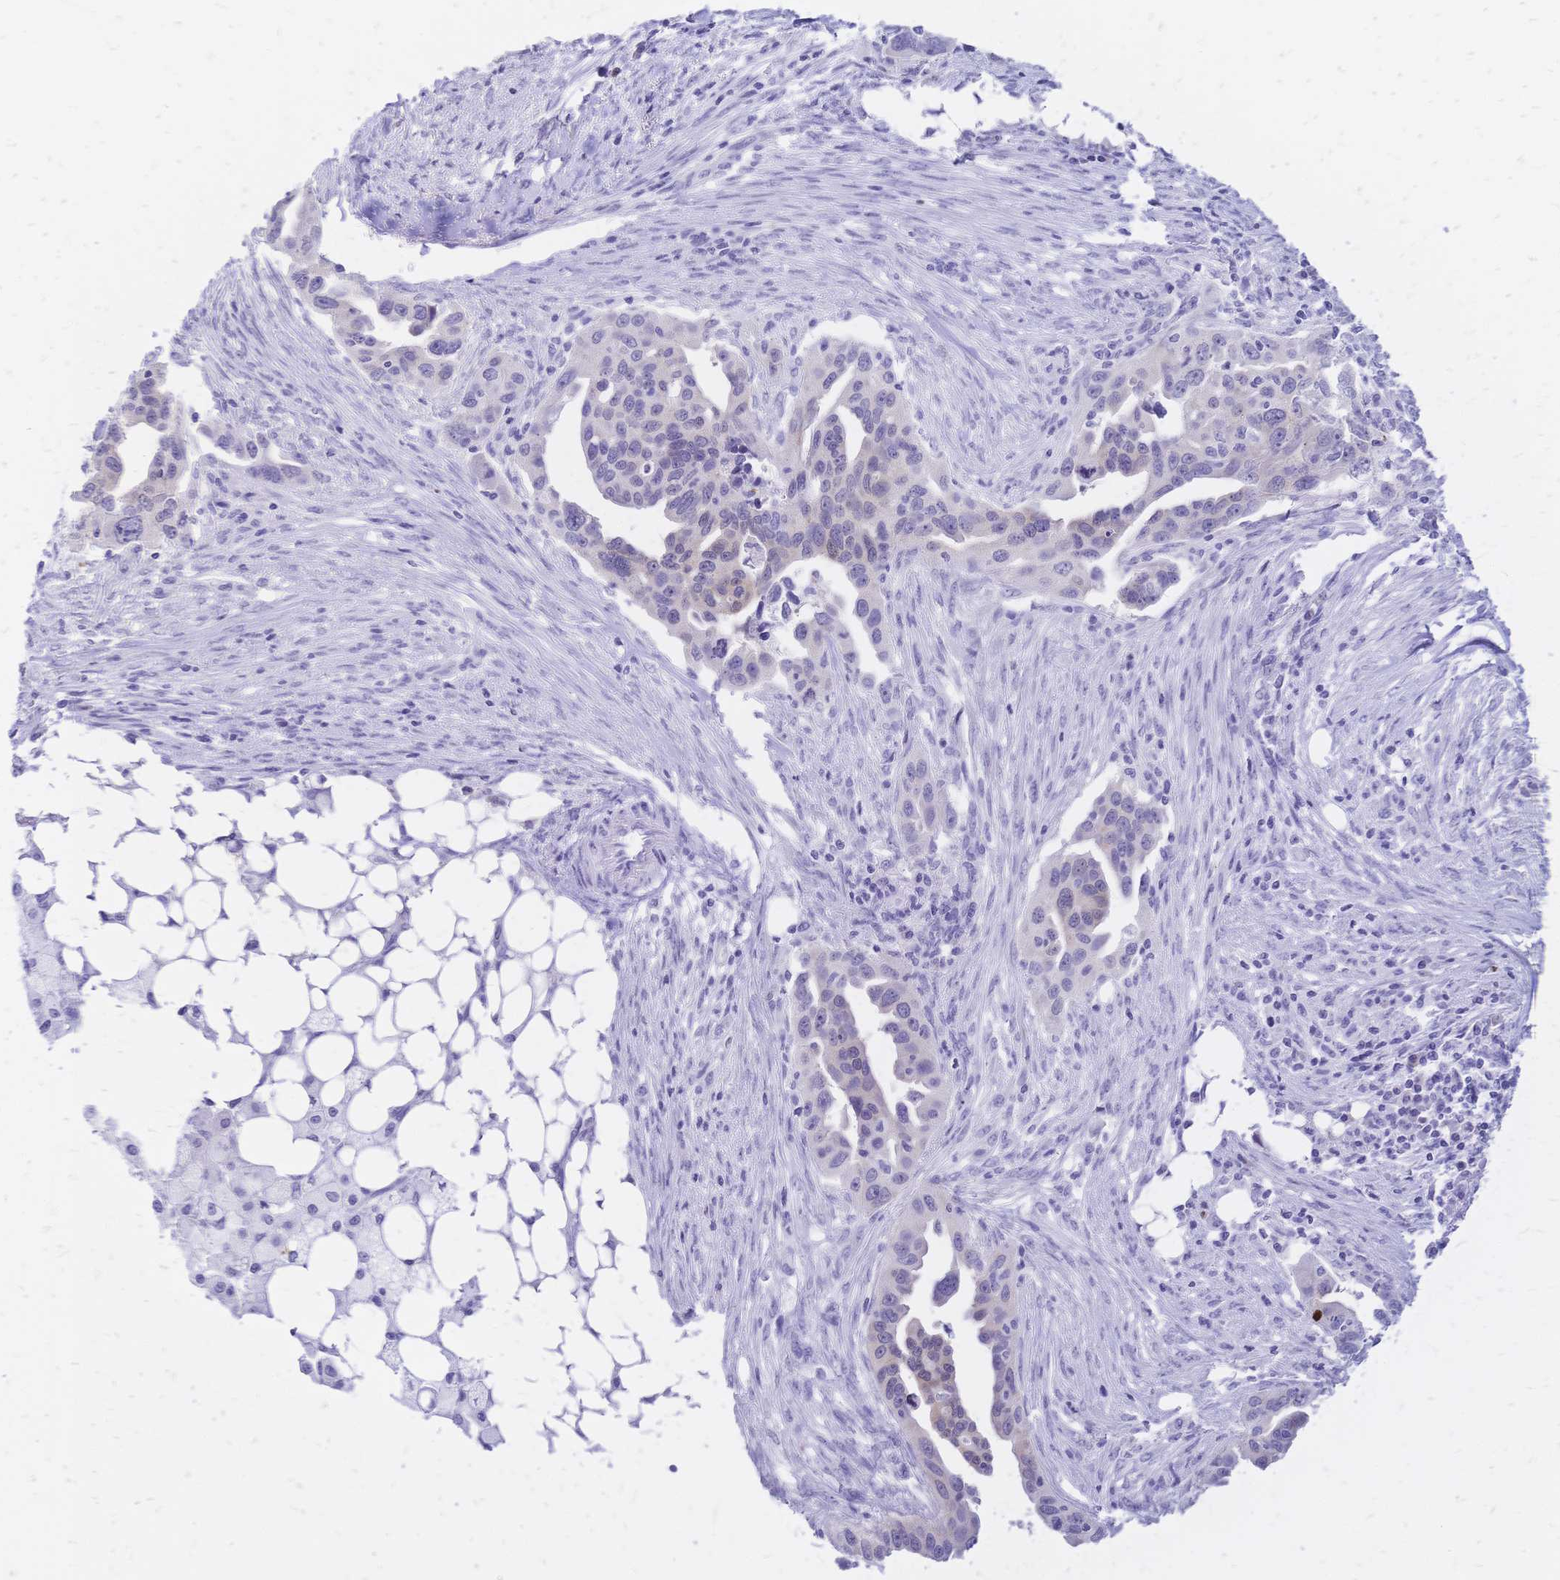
{"staining": {"intensity": "negative", "quantity": "none", "location": "none"}, "tissue": "ovarian cancer", "cell_type": "Tumor cells", "image_type": "cancer", "snomed": [{"axis": "morphology", "description": "Carcinoma, endometroid"}, {"axis": "morphology", "description": "Cystadenocarcinoma, serous, NOS"}, {"axis": "topography", "description": "Ovary"}], "caption": "An immunohistochemistry micrograph of ovarian cancer is shown. There is no staining in tumor cells of ovarian cancer. (DAB immunohistochemistry, high magnification).", "gene": "GRB7", "patient": {"sex": "female", "age": 45}}